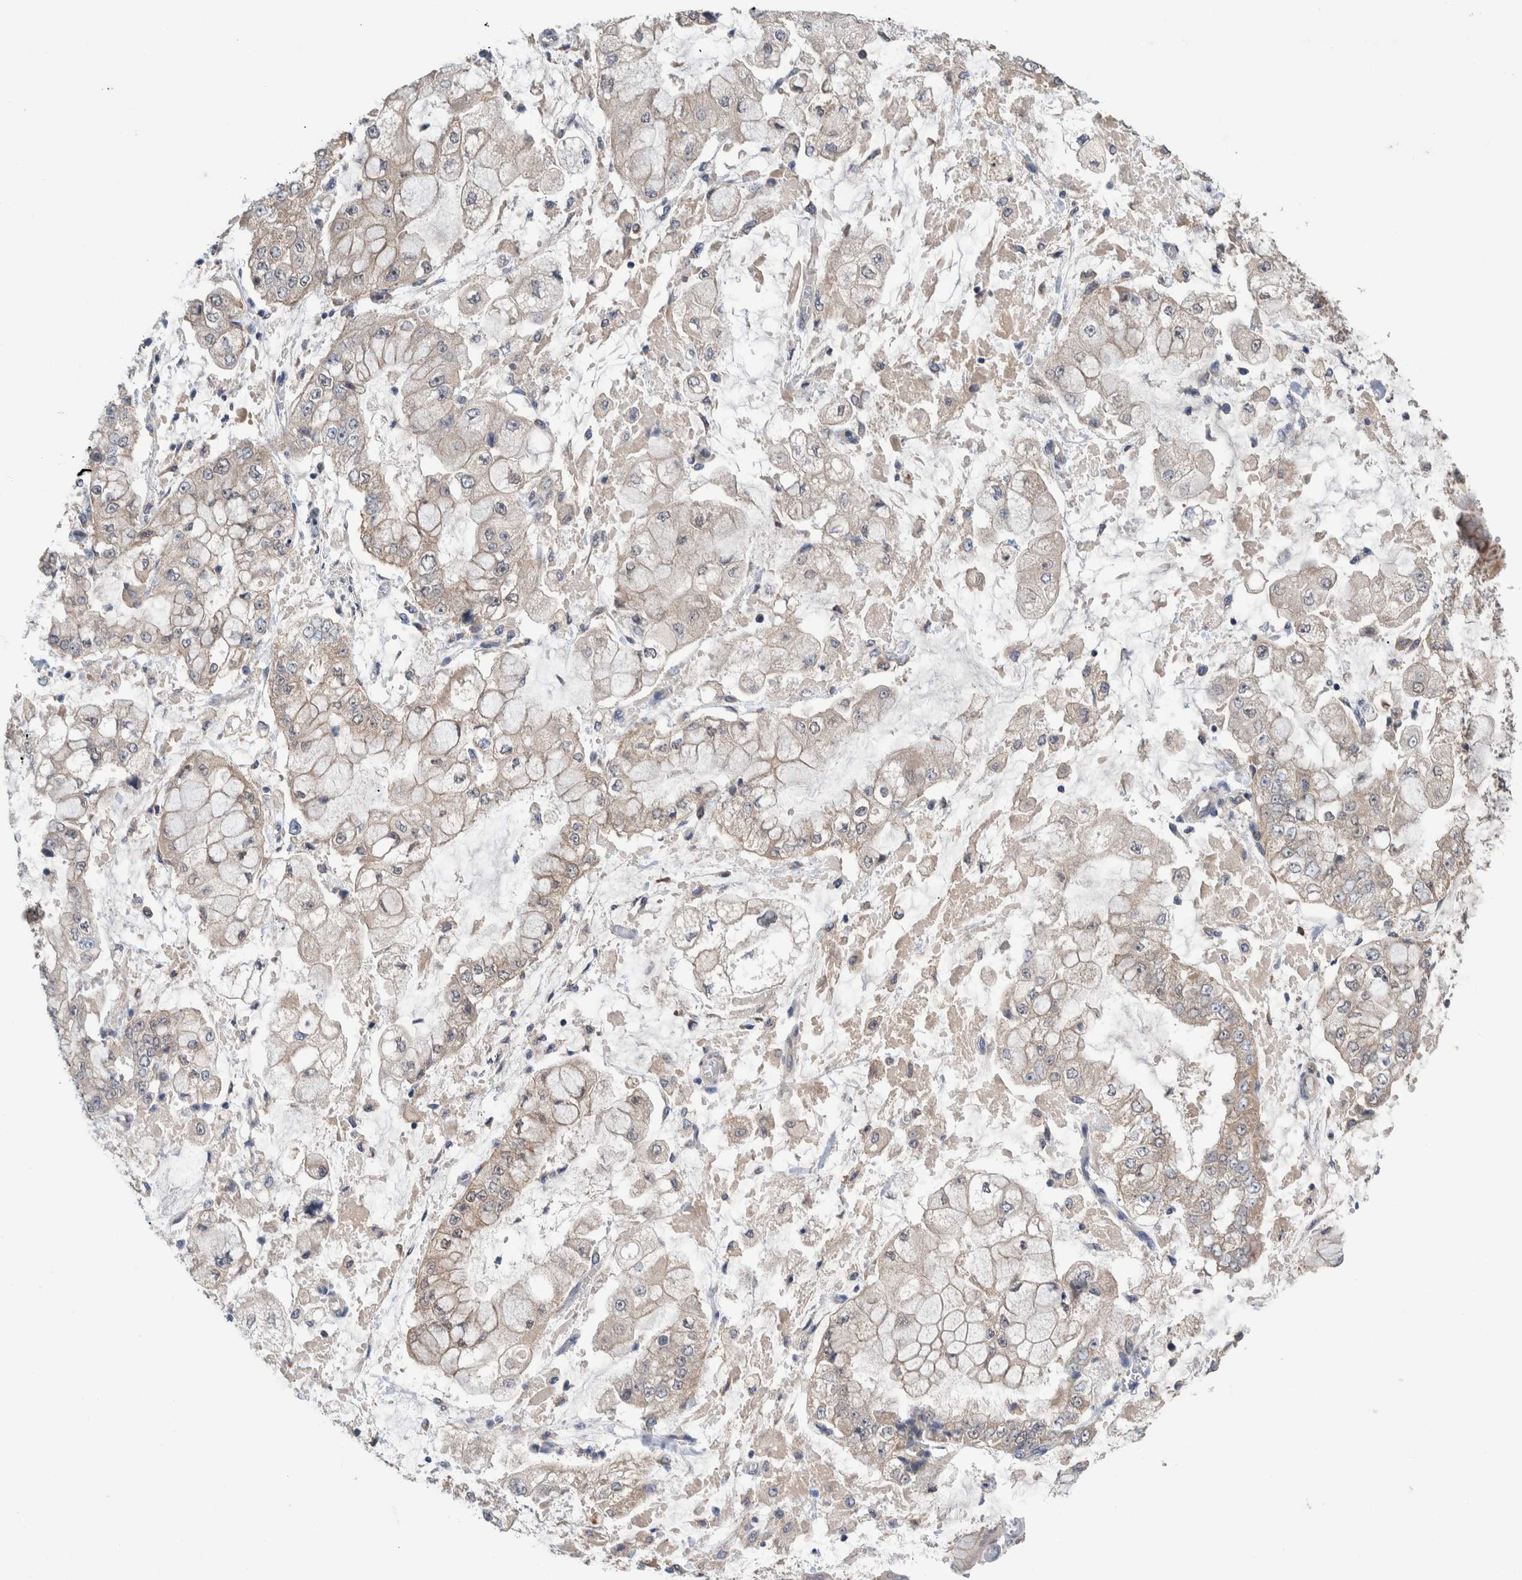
{"staining": {"intensity": "weak", "quantity": "25%-75%", "location": "cytoplasmic/membranous"}, "tissue": "stomach cancer", "cell_type": "Tumor cells", "image_type": "cancer", "snomed": [{"axis": "morphology", "description": "Adenocarcinoma, NOS"}, {"axis": "topography", "description": "Stomach"}], "caption": "Adenocarcinoma (stomach) stained with a protein marker demonstrates weak staining in tumor cells.", "gene": "PLPBP", "patient": {"sex": "male", "age": 76}}